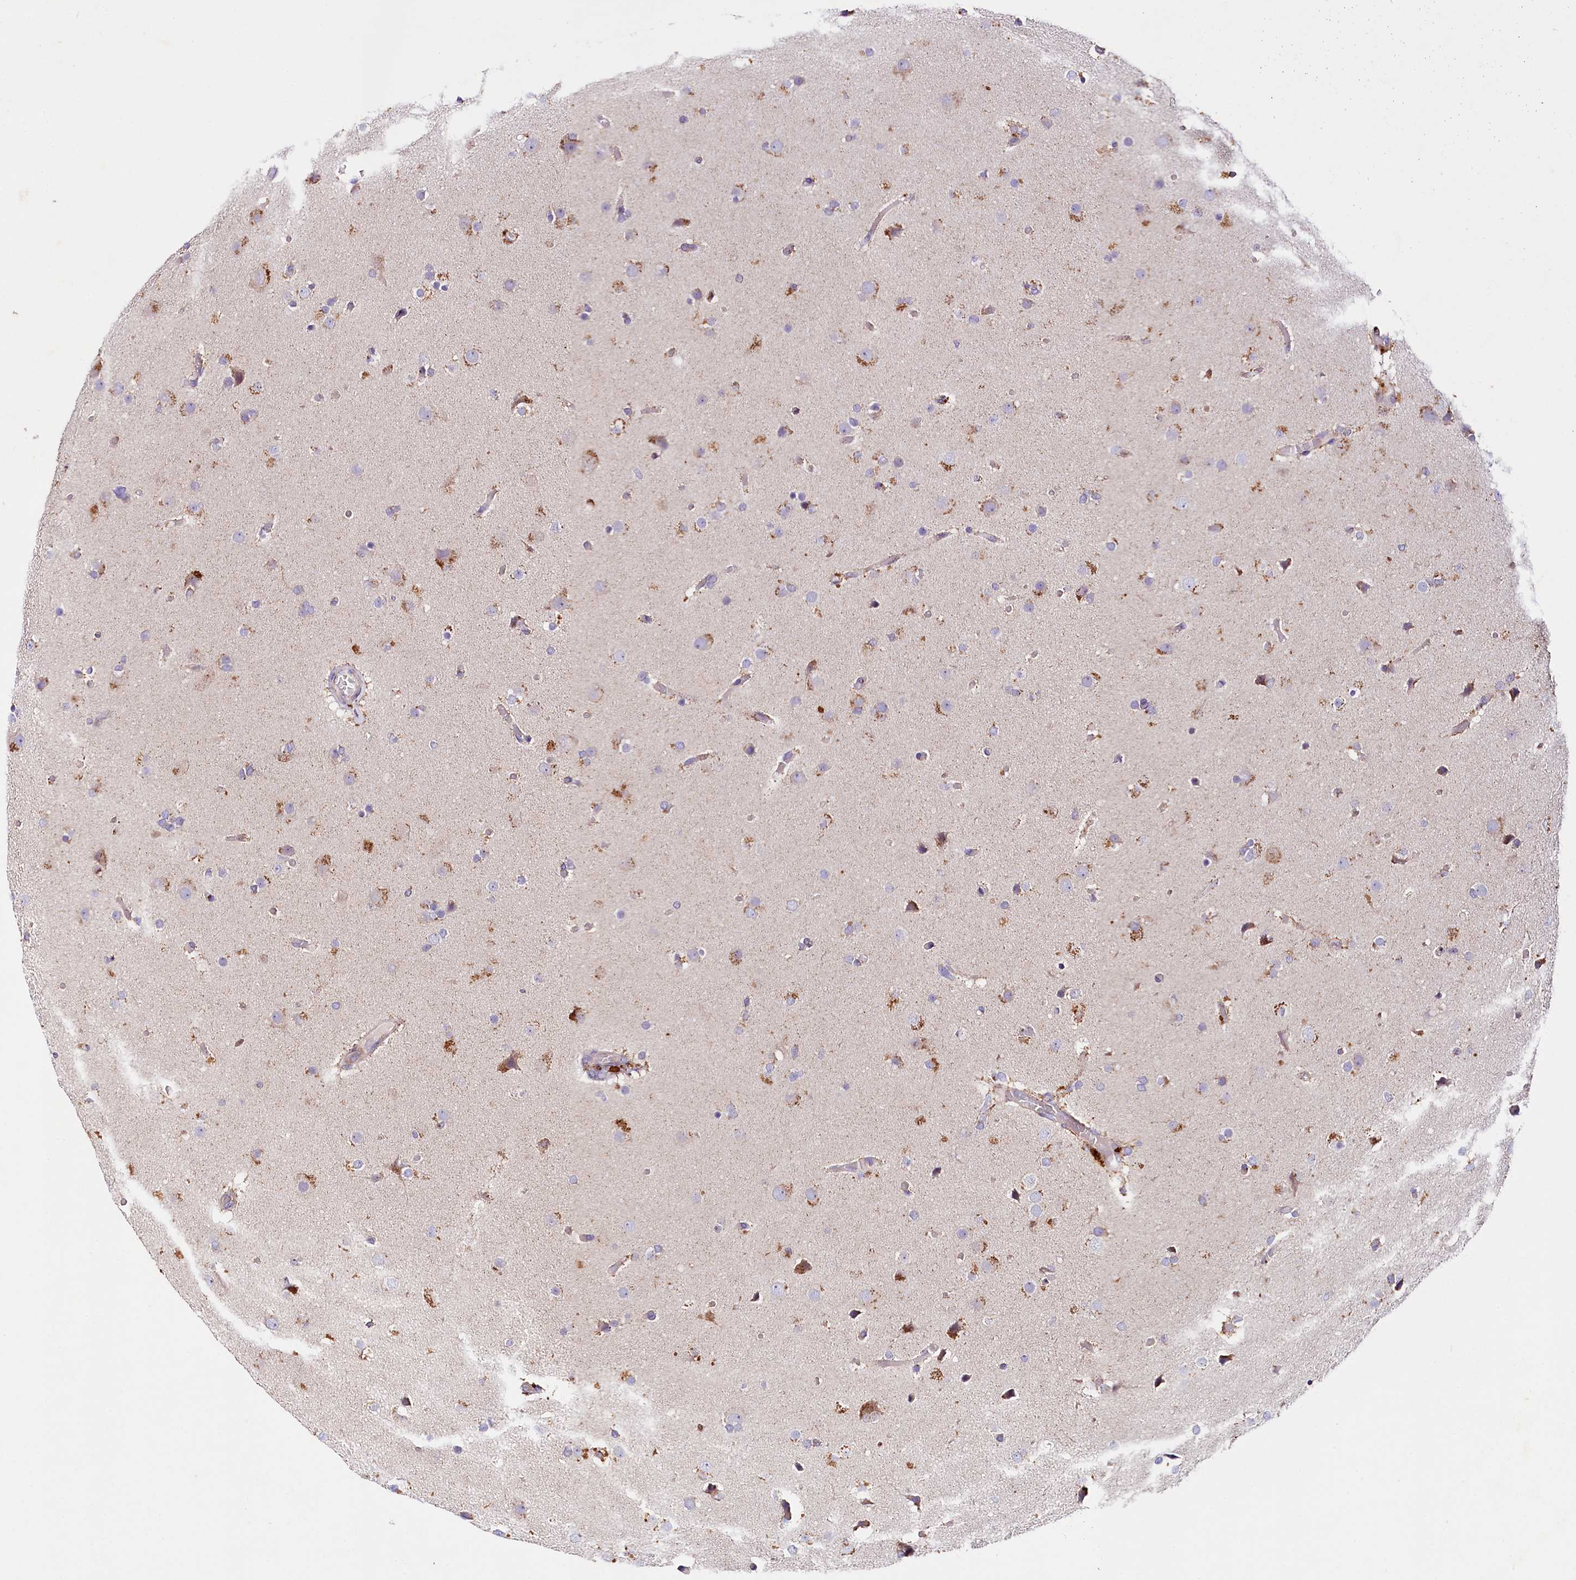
{"staining": {"intensity": "moderate", "quantity": "<25%", "location": "cytoplasmic/membranous"}, "tissue": "glioma", "cell_type": "Tumor cells", "image_type": "cancer", "snomed": [{"axis": "morphology", "description": "Glioma, malignant, High grade"}, {"axis": "topography", "description": "Cerebral cortex"}], "caption": "Immunohistochemical staining of glioma exhibits low levels of moderate cytoplasmic/membranous protein staining in about <25% of tumor cells.", "gene": "SACM1L", "patient": {"sex": "female", "age": 36}}